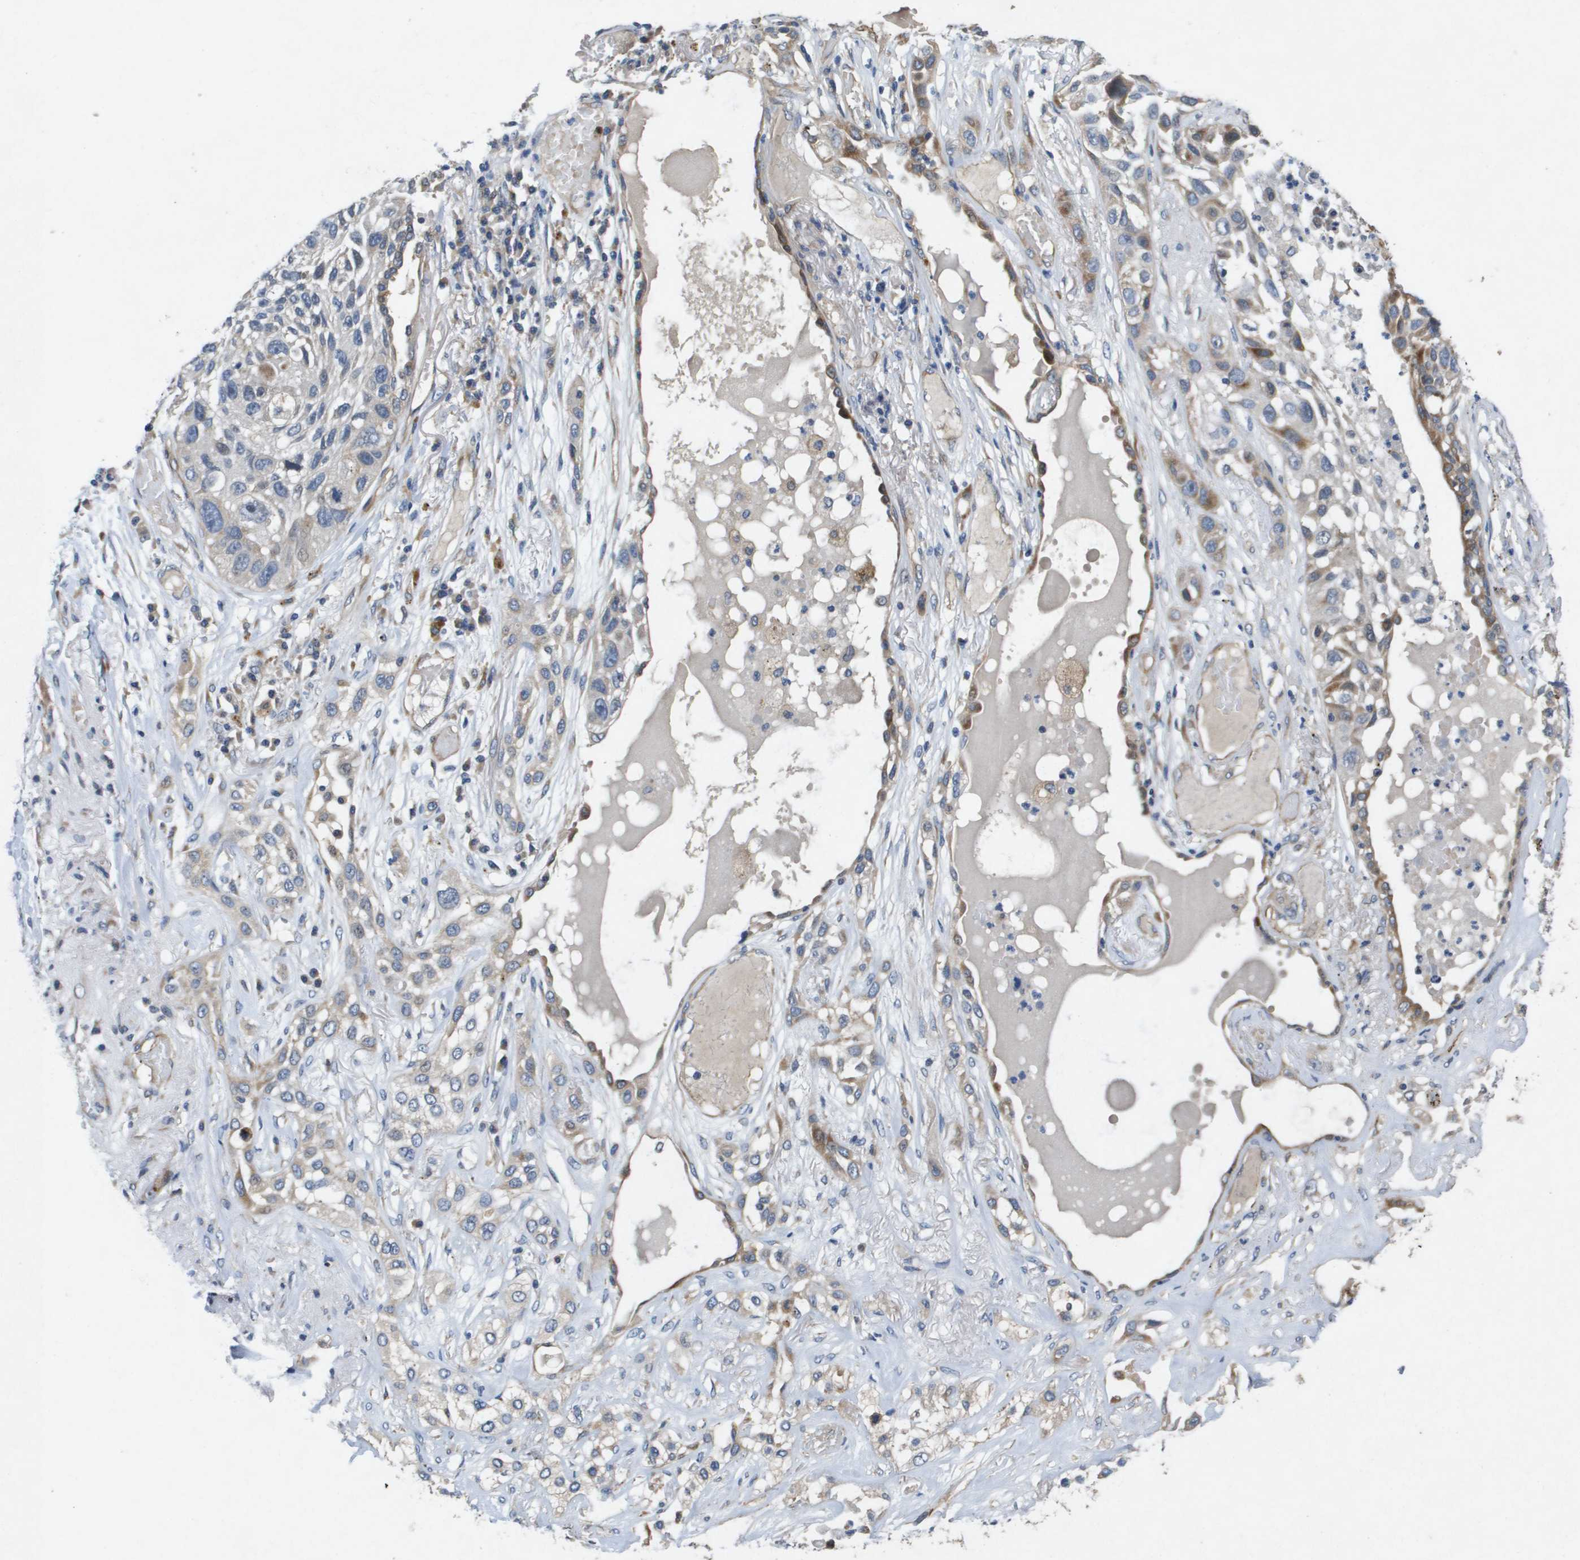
{"staining": {"intensity": "moderate", "quantity": "25%-75%", "location": "cytoplasmic/membranous"}, "tissue": "lung cancer", "cell_type": "Tumor cells", "image_type": "cancer", "snomed": [{"axis": "morphology", "description": "Squamous cell carcinoma, NOS"}, {"axis": "topography", "description": "Lung"}], "caption": "A micrograph showing moderate cytoplasmic/membranous expression in approximately 25%-75% of tumor cells in lung squamous cell carcinoma, as visualized by brown immunohistochemical staining.", "gene": "ENTPD2", "patient": {"sex": "male", "age": 71}}